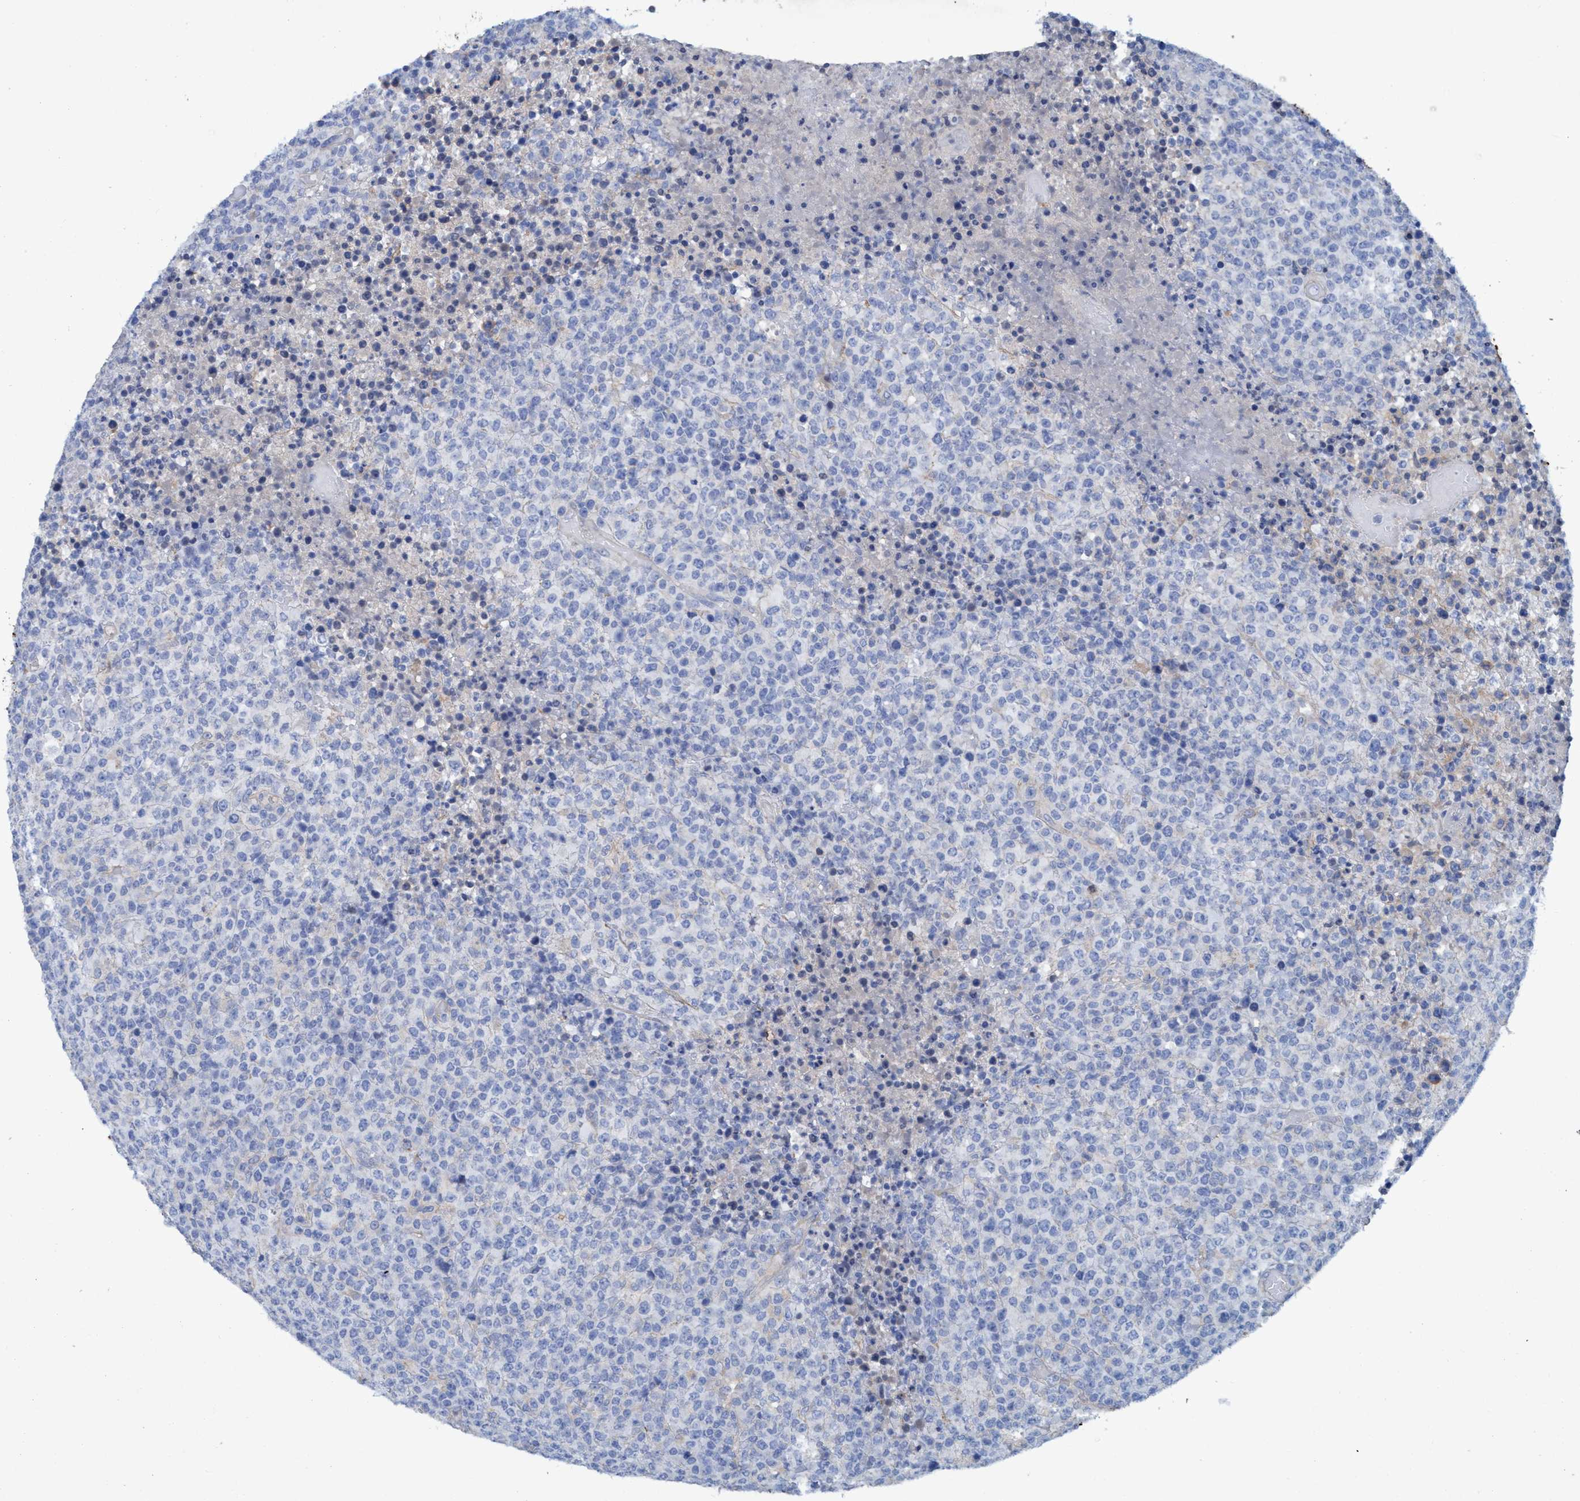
{"staining": {"intensity": "negative", "quantity": "none", "location": "none"}, "tissue": "lymphoma", "cell_type": "Tumor cells", "image_type": "cancer", "snomed": [{"axis": "morphology", "description": "Malignant lymphoma, non-Hodgkin's type, High grade"}, {"axis": "topography", "description": "Lymph node"}], "caption": "There is no significant staining in tumor cells of malignant lymphoma, non-Hodgkin's type (high-grade). (Stains: DAB immunohistochemistry with hematoxylin counter stain, Microscopy: brightfield microscopy at high magnification).", "gene": "GULP1", "patient": {"sex": "male", "age": 13}}